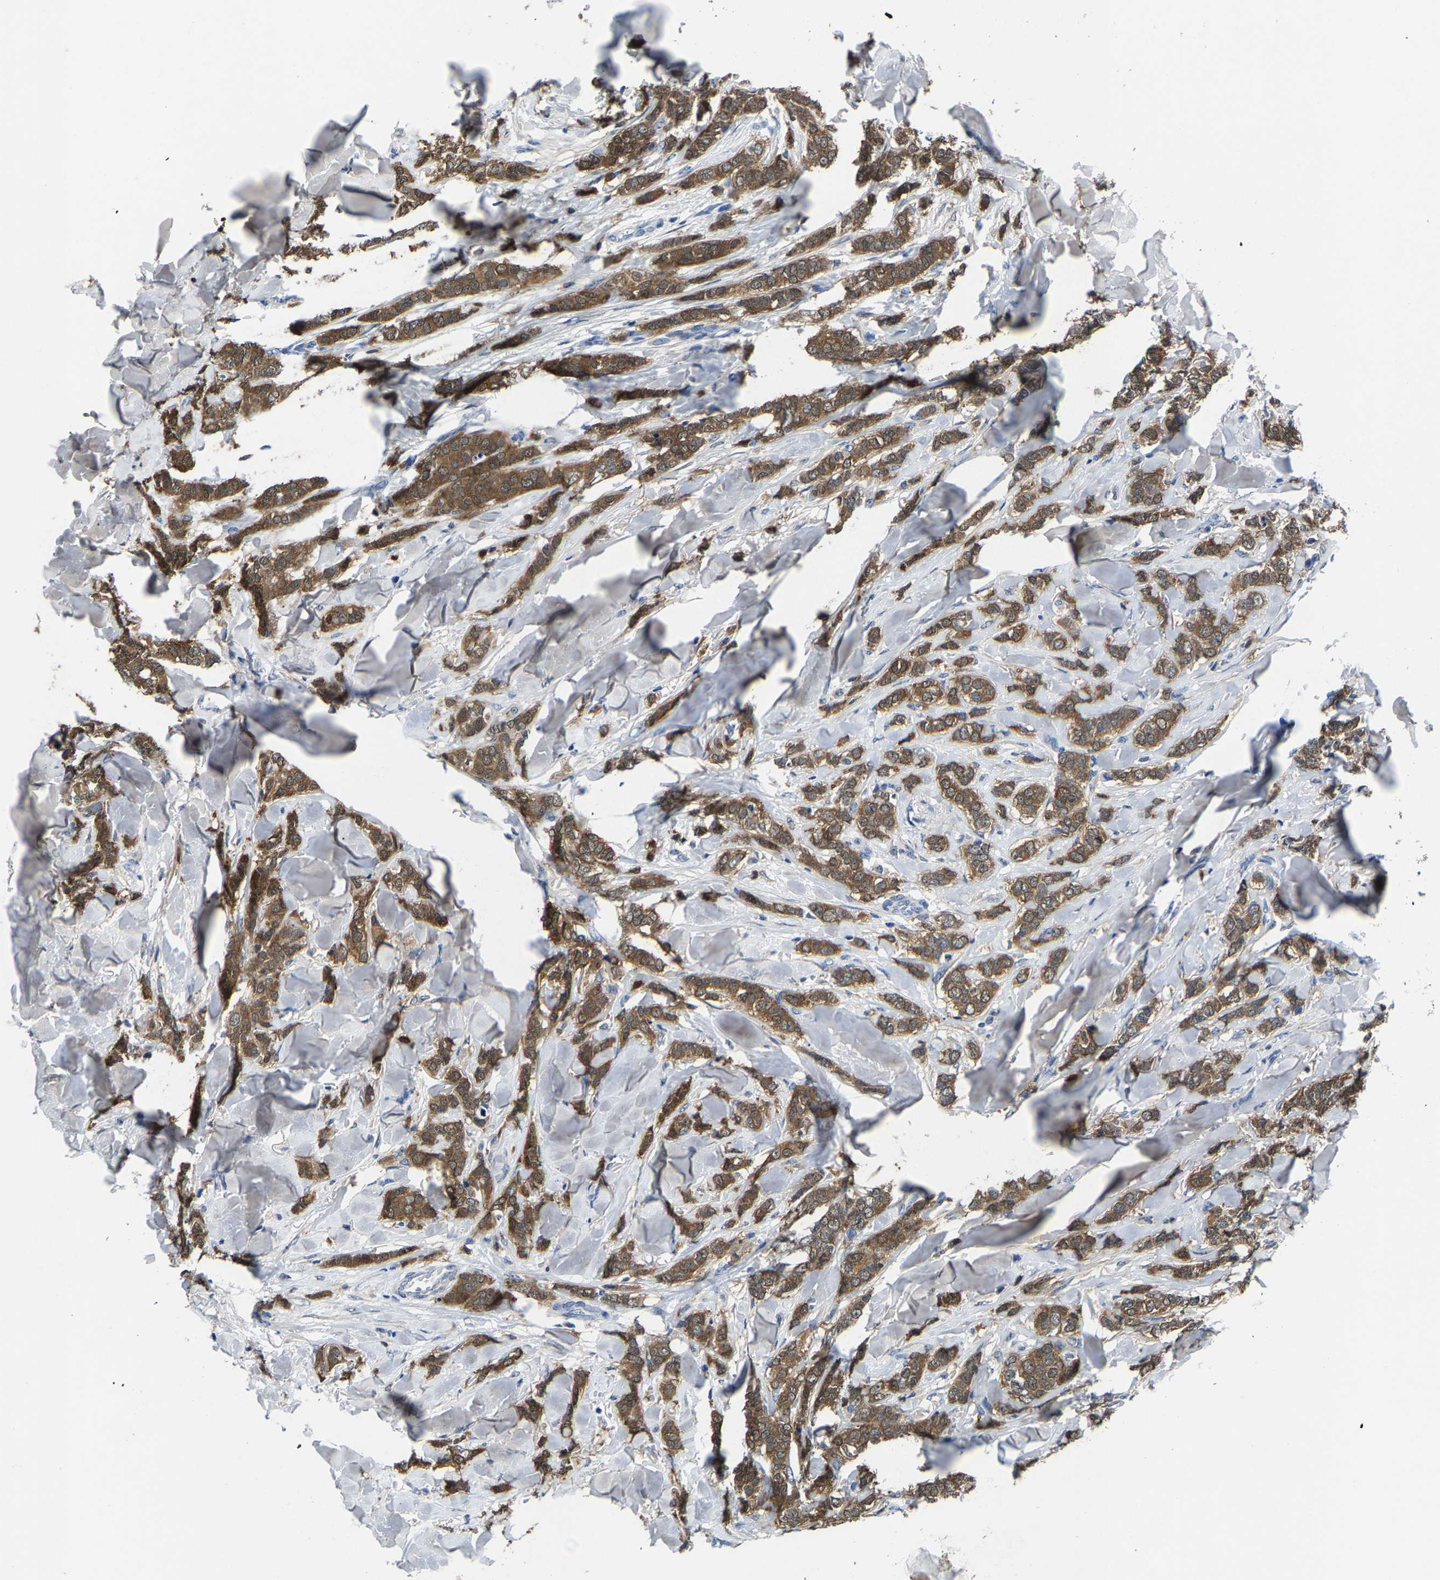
{"staining": {"intensity": "moderate", "quantity": ">75%", "location": "cytoplasmic/membranous"}, "tissue": "breast cancer", "cell_type": "Tumor cells", "image_type": "cancer", "snomed": [{"axis": "morphology", "description": "Lobular carcinoma"}, {"axis": "topography", "description": "Skin"}, {"axis": "topography", "description": "Breast"}], "caption": "A medium amount of moderate cytoplasmic/membranous positivity is identified in about >75% of tumor cells in breast cancer (lobular carcinoma) tissue.", "gene": "SSH3", "patient": {"sex": "female", "age": 46}}